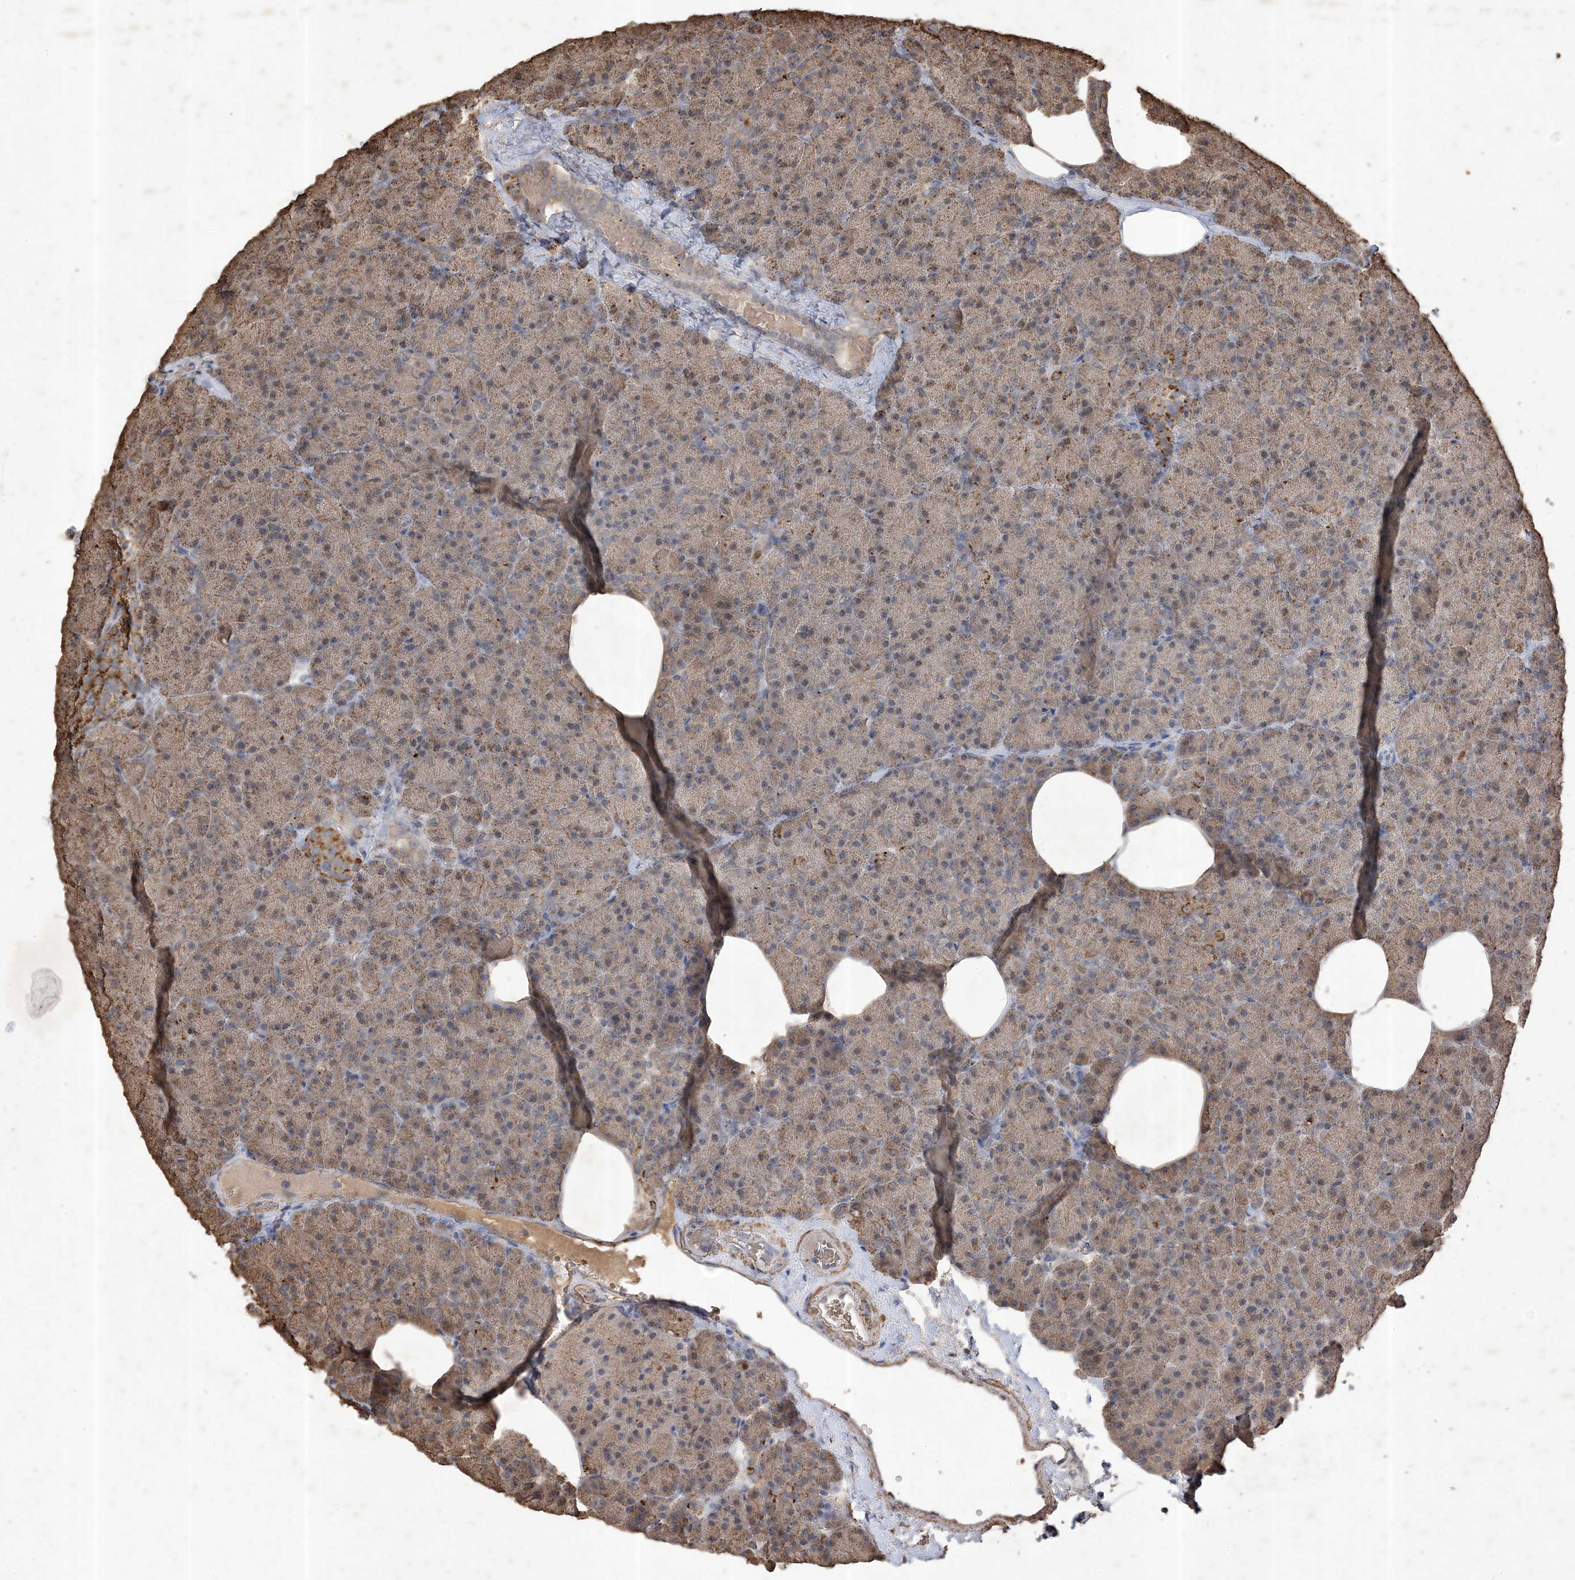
{"staining": {"intensity": "moderate", "quantity": ">75%", "location": "cytoplasmic/membranous"}, "tissue": "pancreas", "cell_type": "Exocrine glandular cells", "image_type": "normal", "snomed": [{"axis": "morphology", "description": "Normal tissue, NOS"}, {"axis": "morphology", "description": "Carcinoid, malignant, NOS"}, {"axis": "topography", "description": "Pancreas"}], "caption": "Protein analysis of benign pancreas exhibits moderate cytoplasmic/membranous staining in about >75% of exocrine glandular cells. The protein is shown in brown color, while the nuclei are stained blue.", "gene": "HPS4", "patient": {"sex": "female", "age": 35}}